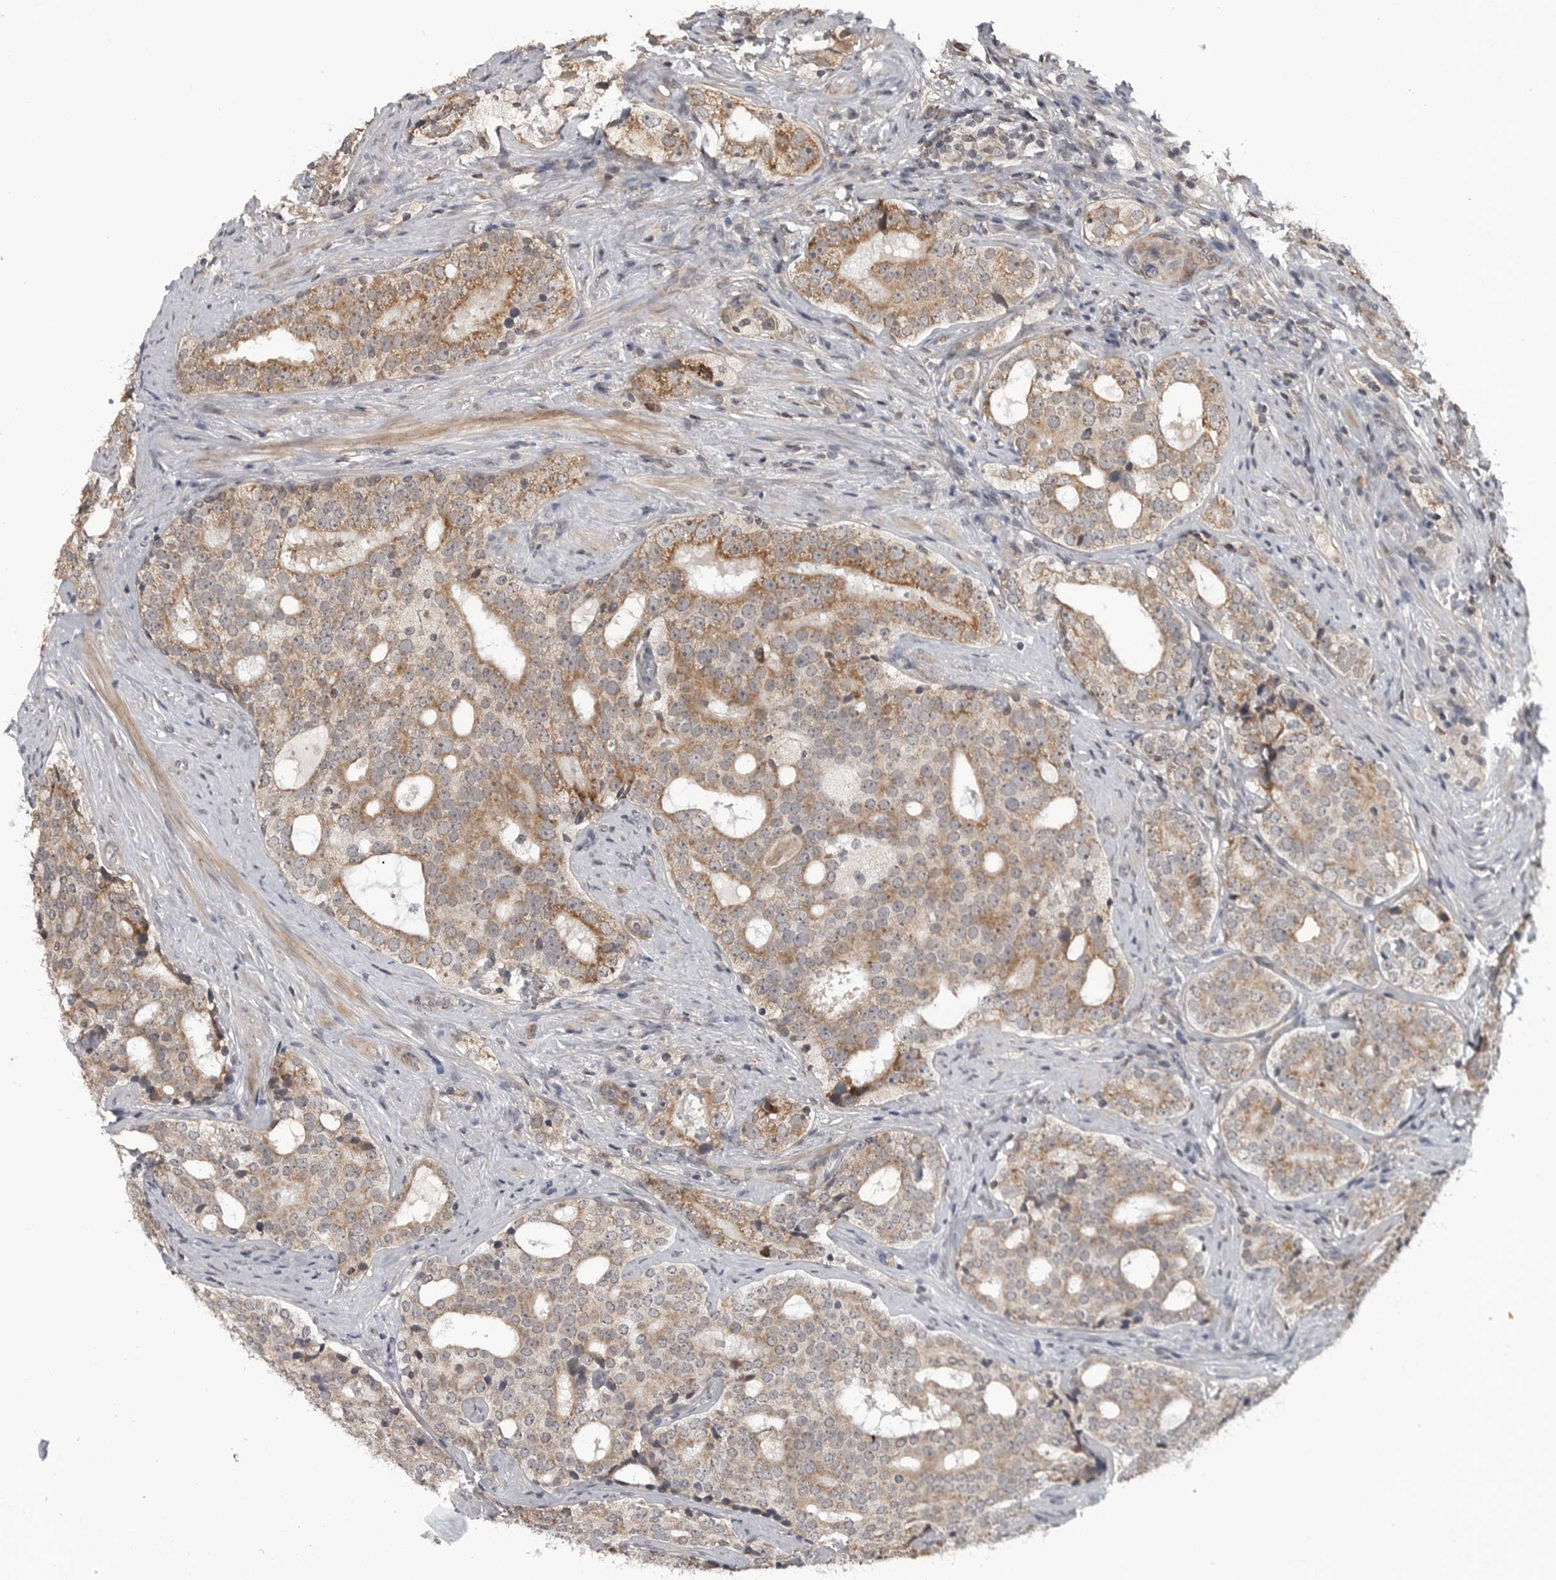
{"staining": {"intensity": "moderate", "quantity": ">75%", "location": "cytoplasmic/membranous"}, "tissue": "prostate cancer", "cell_type": "Tumor cells", "image_type": "cancer", "snomed": [{"axis": "morphology", "description": "Adenocarcinoma, High grade"}, {"axis": "topography", "description": "Prostate"}], "caption": "DAB (3,3'-diaminobenzidine) immunohistochemical staining of prostate cancer reveals moderate cytoplasmic/membranous protein positivity in approximately >75% of tumor cells.", "gene": "FAAP100", "patient": {"sex": "male", "age": 56}}